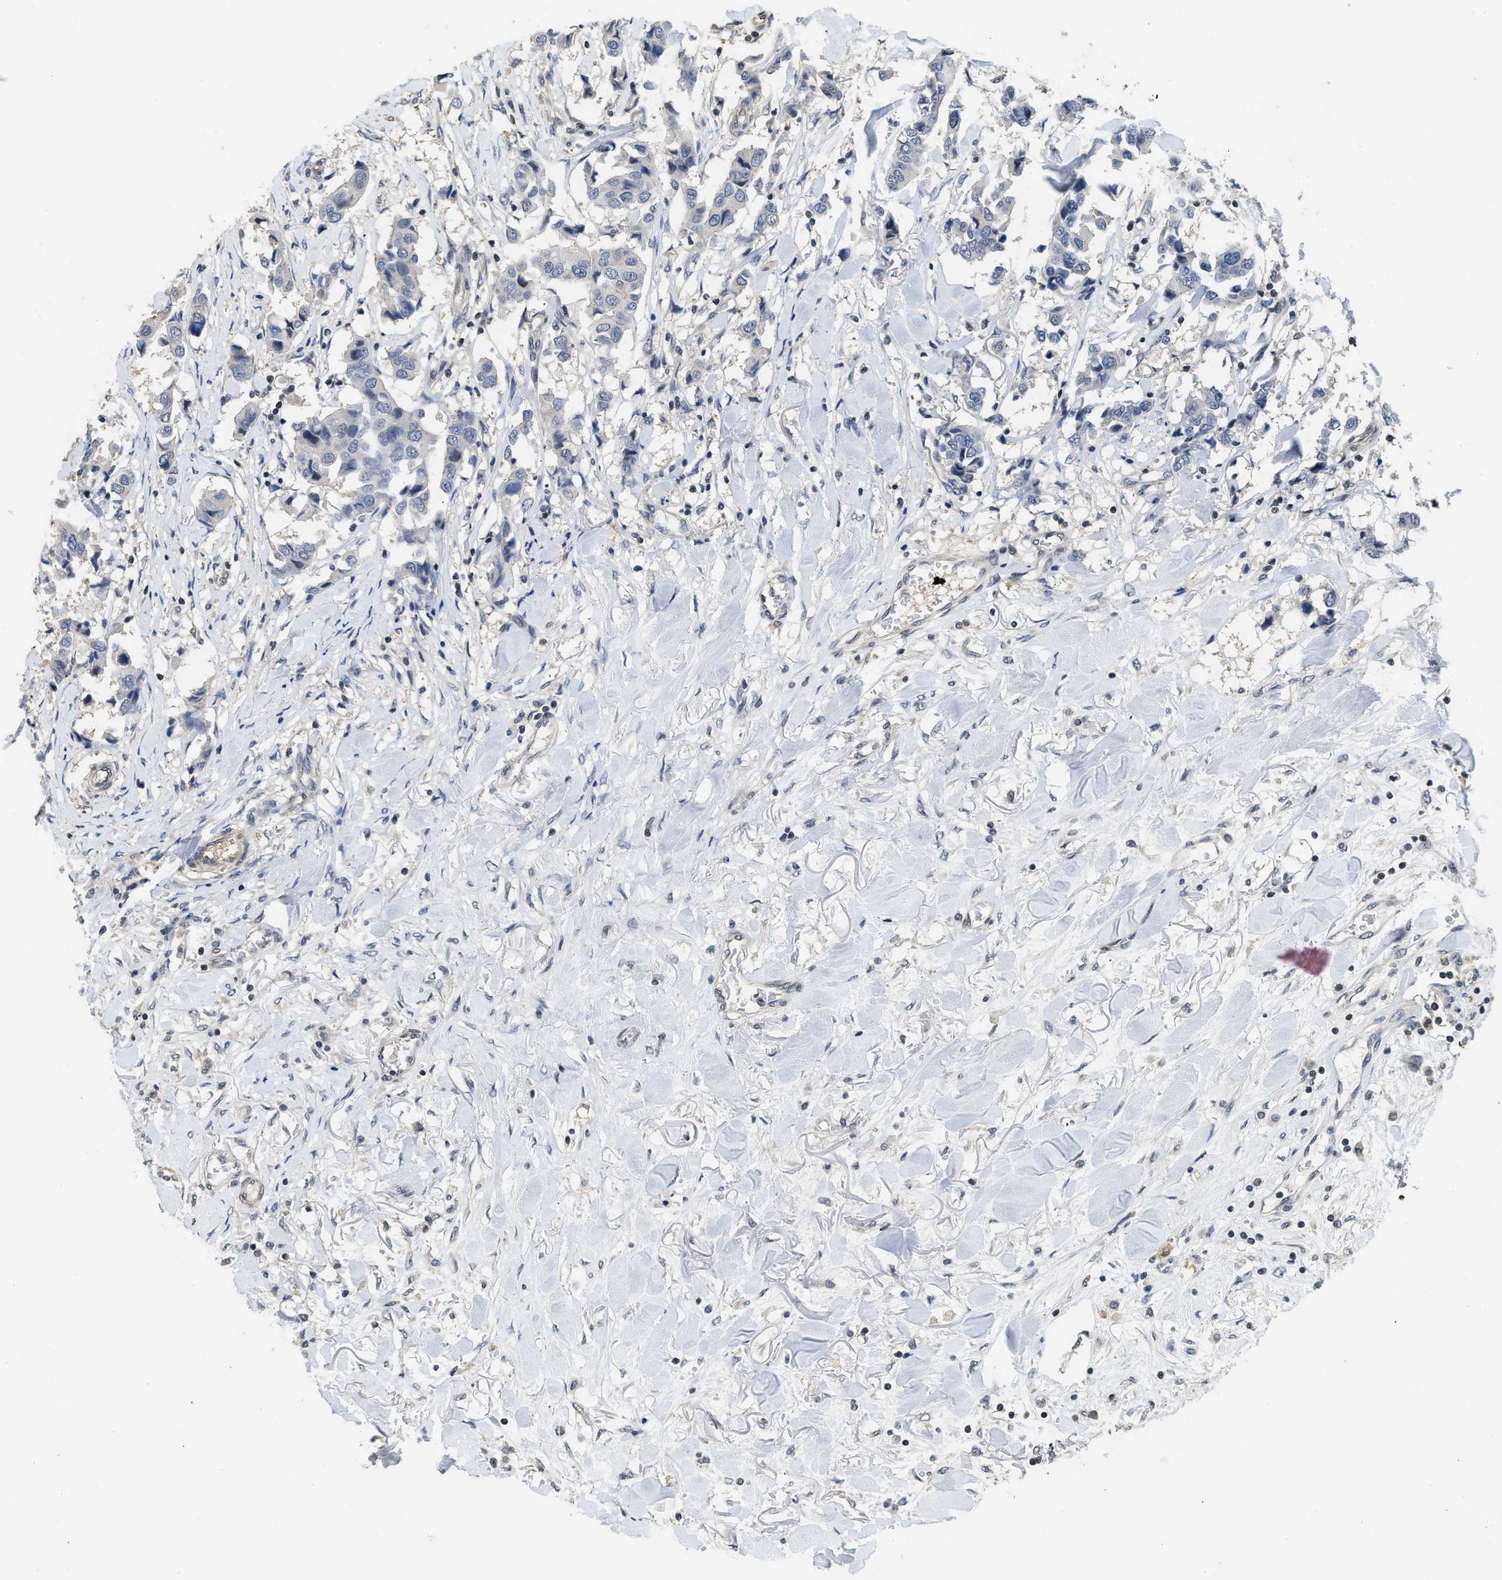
{"staining": {"intensity": "negative", "quantity": "none", "location": "none"}, "tissue": "breast cancer", "cell_type": "Tumor cells", "image_type": "cancer", "snomed": [{"axis": "morphology", "description": "Duct carcinoma"}, {"axis": "topography", "description": "Breast"}], "caption": "The image displays no significant staining in tumor cells of breast cancer (infiltrating ductal carcinoma).", "gene": "TES", "patient": {"sex": "female", "age": 80}}